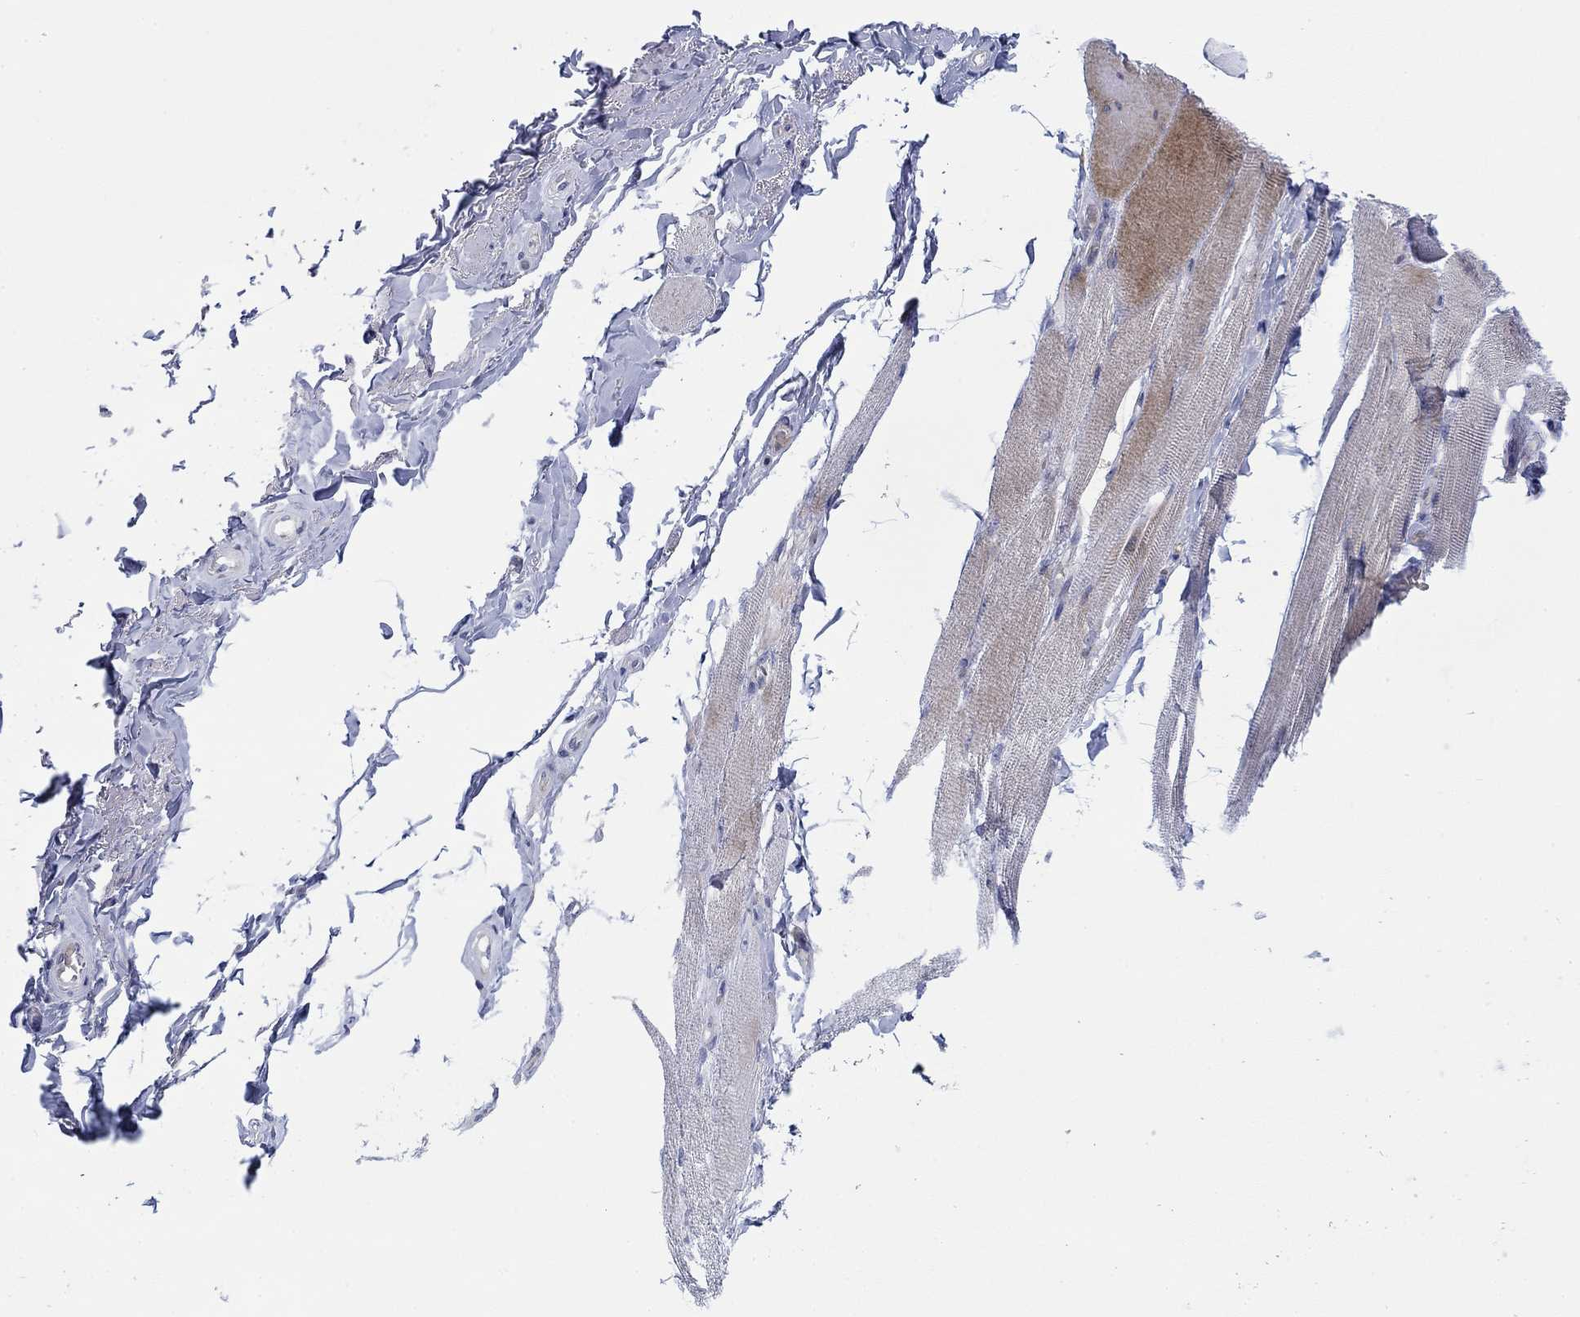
{"staining": {"intensity": "negative", "quantity": "none", "location": "none"}, "tissue": "adipose tissue", "cell_type": "Adipocytes", "image_type": "normal", "snomed": [{"axis": "morphology", "description": "Normal tissue, NOS"}, {"axis": "topography", "description": "Anal"}, {"axis": "topography", "description": "Peripheral nerve tissue"}], "caption": "High power microscopy image of an IHC histopathology image of normal adipose tissue, revealing no significant expression in adipocytes. The staining was performed using DAB to visualize the protein expression in brown, while the nuclei were stained in blue with hematoxylin (Magnification: 20x).", "gene": "SVEP1", "patient": {"sex": "male", "age": 53}}